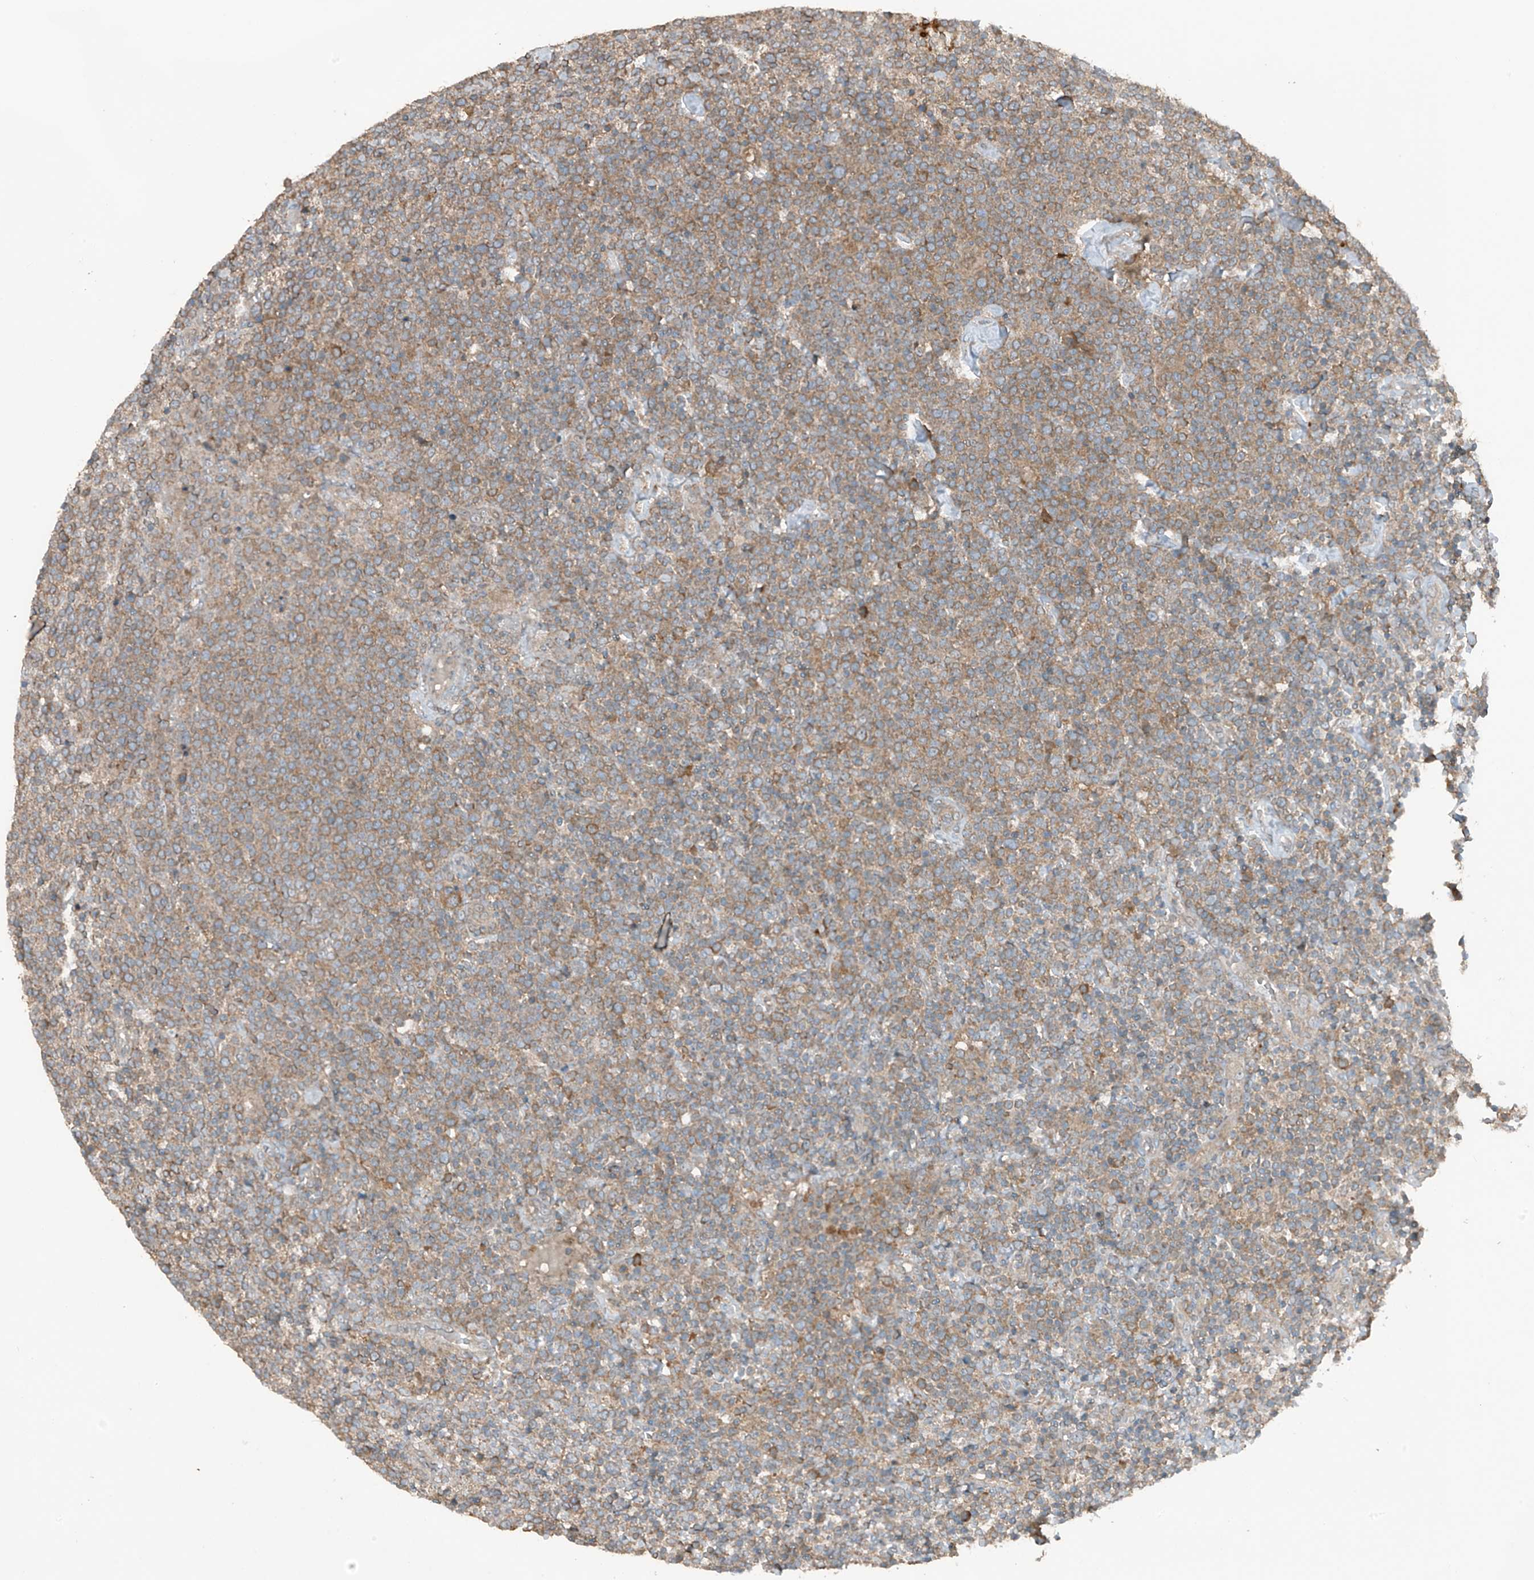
{"staining": {"intensity": "weak", "quantity": ">75%", "location": "cytoplasmic/membranous"}, "tissue": "lymphoma", "cell_type": "Tumor cells", "image_type": "cancer", "snomed": [{"axis": "morphology", "description": "Malignant lymphoma, non-Hodgkin's type, High grade"}, {"axis": "topography", "description": "Lymph node"}], "caption": "Approximately >75% of tumor cells in lymphoma exhibit weak cytoplasmic/membranous protein staining as visualized by brown immunohistochemical staining.", "gene": "TXNDC9", "patient": {"sex": "male", "age": 61}}